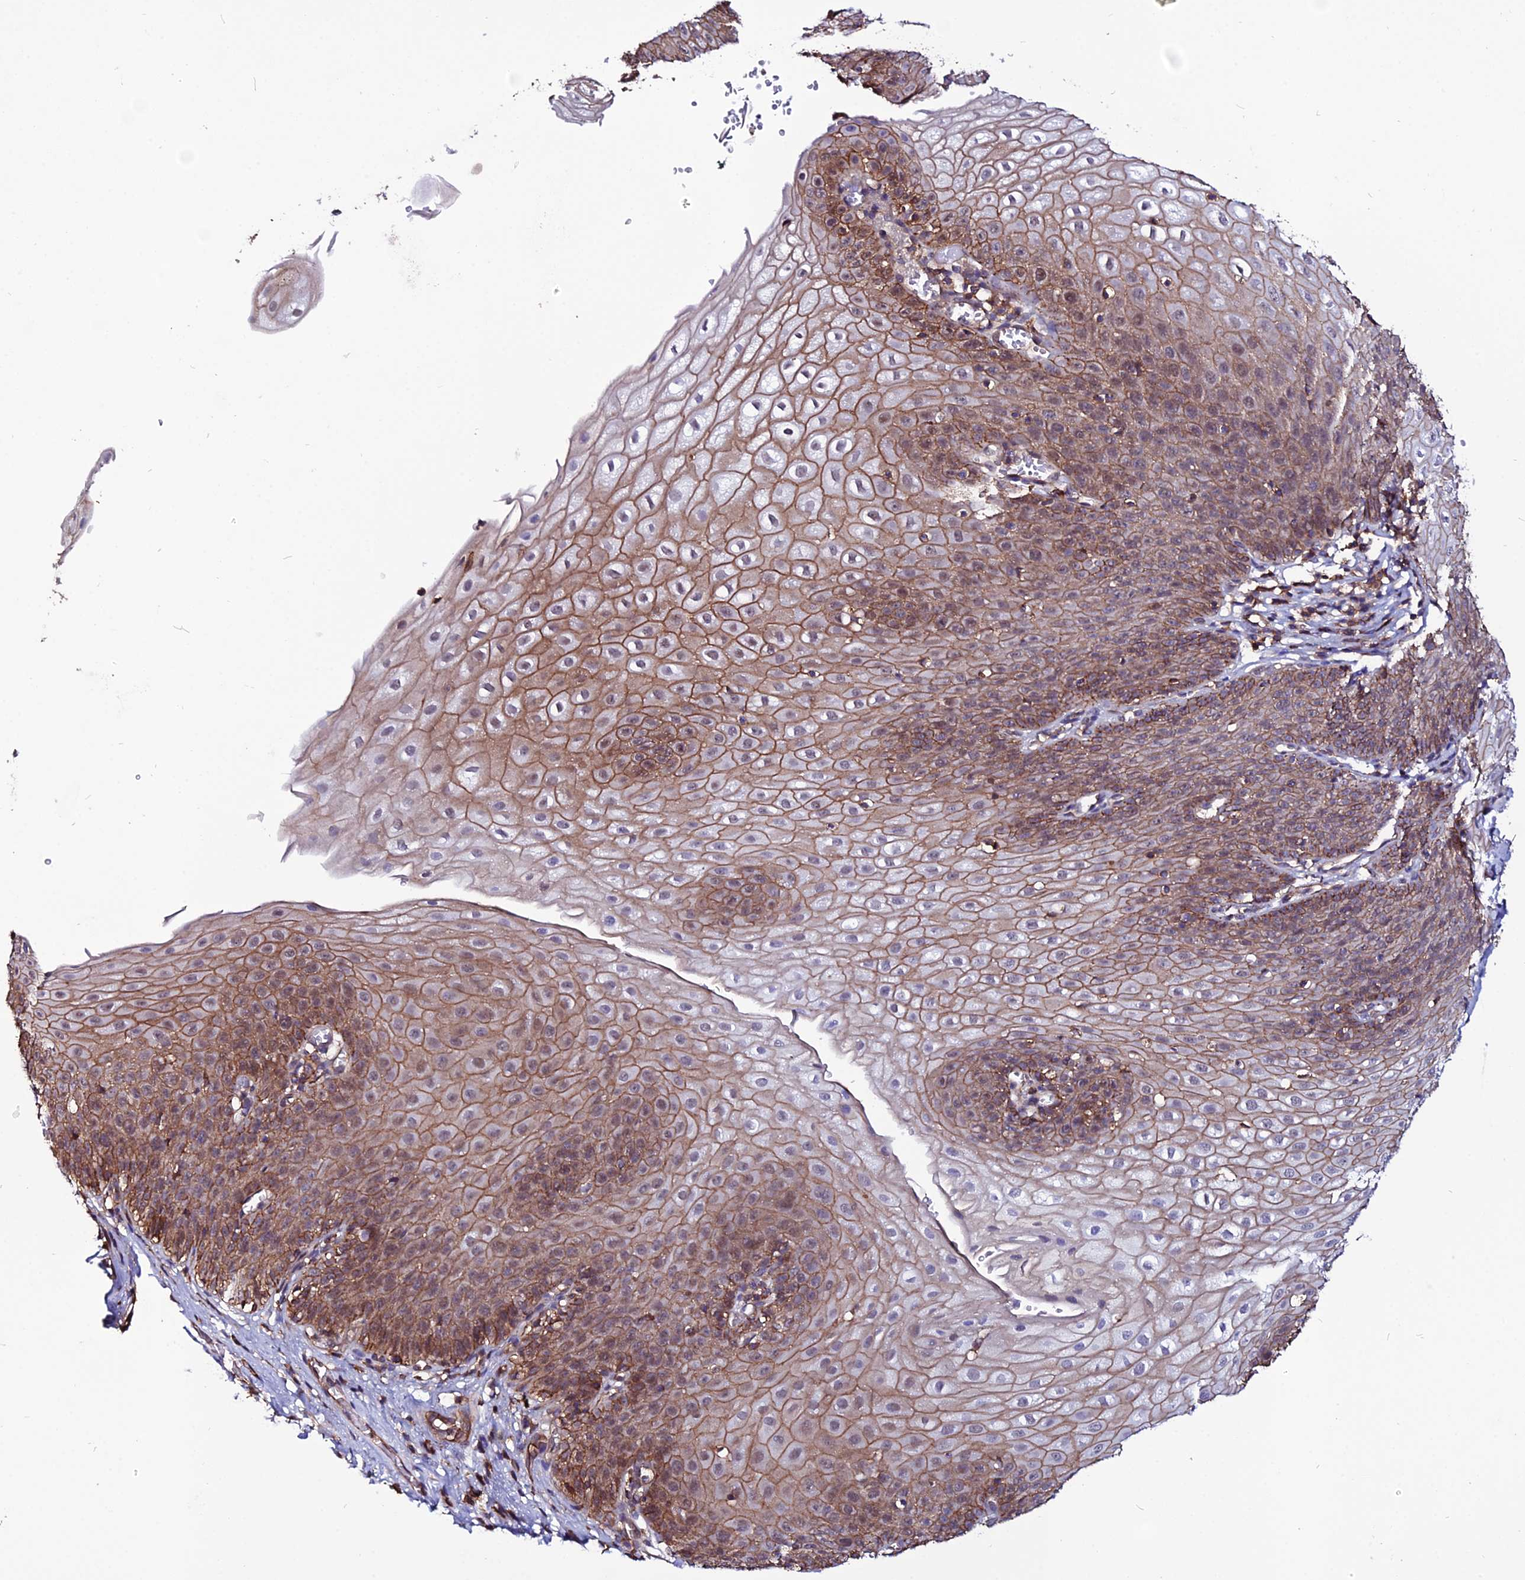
{"staining": {"intensity": "moderate", "quantity": ">75%", "location": "cytoplasmic/membranous"}, "tissue": "esophagus", "cell_type": "Squamous epithelial cells", "image_type": "normal", "snomed": [{"axis": "morphology", "description": "Normal tissue, NOS"}, {"axis": "topography", "description": "Esophagus"}], "caption": "A brown stain labels moderate cytoplasmic/membranous staining of a protein in squamous epithelial cells of normal human esophagus. (DAB (3,3'-diaminobenzidine) = brown stain, brightfield microscopy at high magnification).", "gene": "USP17L10", "patient": {"sex": "male", "age": 71}}